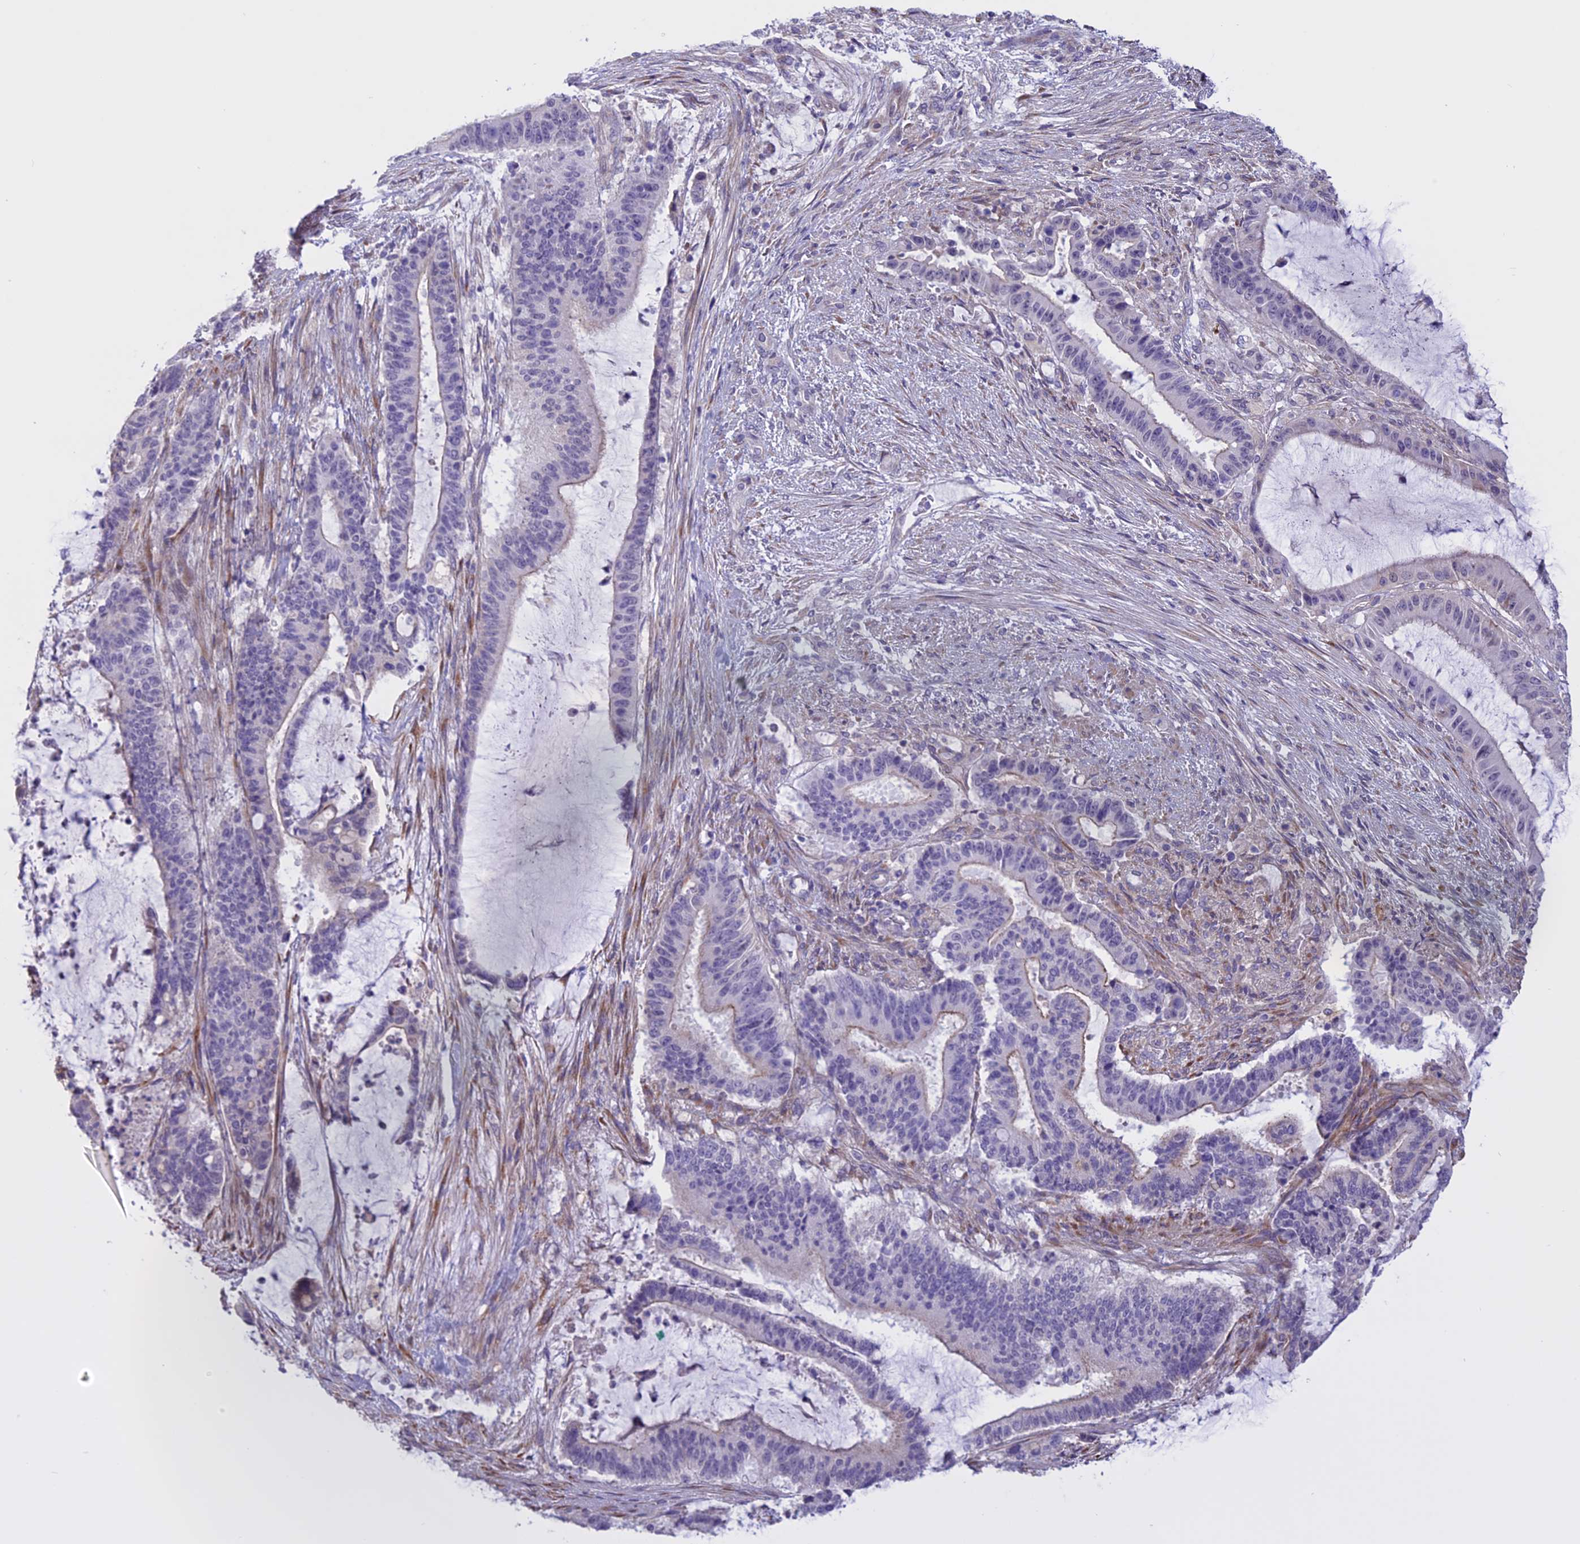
{"staining": {"intensity": "negative", "quantity": "none", "location": "none"}, "tissue": "liver cancer", "cell_type": "Tumor cells", "image_type": "cancer", "snomed": [{"axis": "morphology", "description": "Normal tissue, NOS"}, {"axis": "morphology", "description": "Cholangiocarcinoma"}, {"axis": "topography", "description": "Liver"}, {"axis": "topography", "description": "Peripheral nerve tissue"}], "caption": "The micrograph reveals no staining of tumor cells in cholangiocarcinoma (liver). (DAB (3,3'-diaminobenzidine) immunohistochemistry (IHC) with hematoxylin counter stain).", "gene": "SPHKAP", "patient": {"sex": "female", "age": 73}}